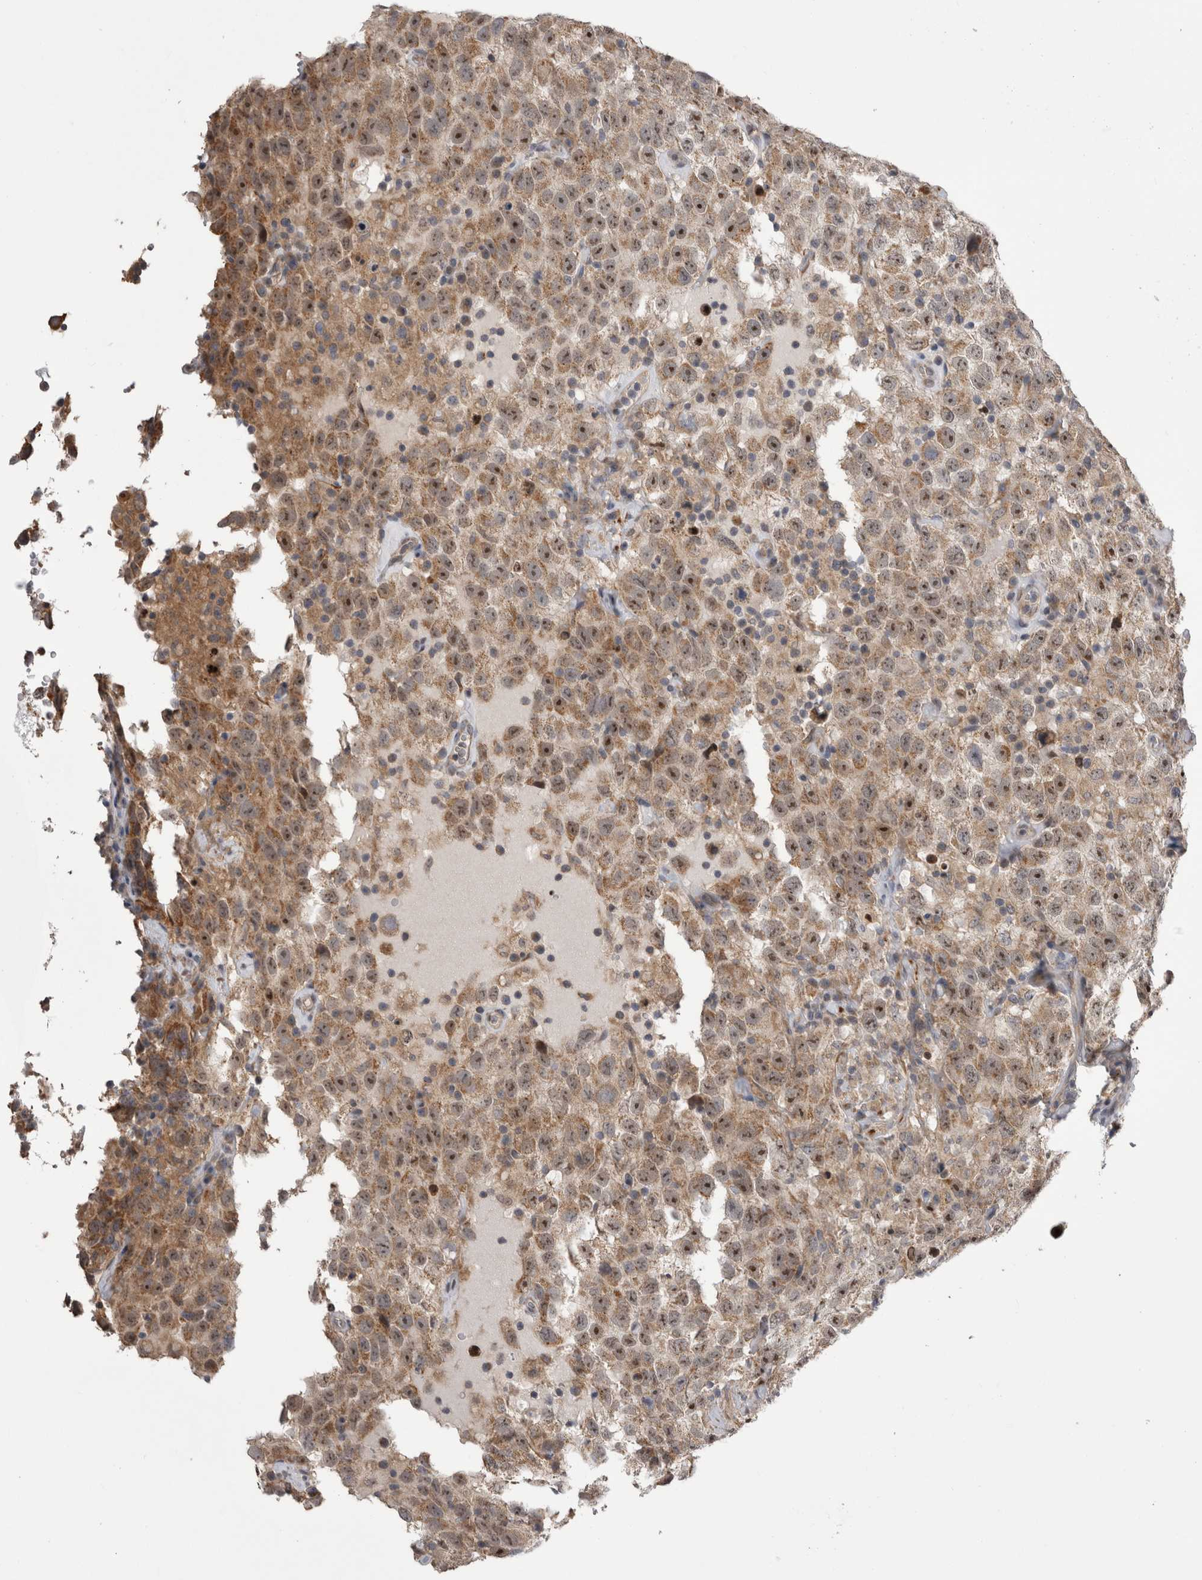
{"staining": {"intensity": "moderate", "quantity": "25%-75%", "location": "cytoplasmic/membranous,nuclear"}, "tissue": "testis cancer", "cell_type": "Tumor cells", "image_type": "cancer", "snomed": [{"axis": "morphology", "description": "Seminoma, NOS"}, {"axis": "topography", "description": "Testis"}], "caption": "Protein expression analysis of testis cancer displays moderate cytoplasmic/membranous and nuclear staining in approximately 25%-75% of tumor cells.", "gene": "ARHGAP29", "patient": {"sex": "male", "age": 41}}